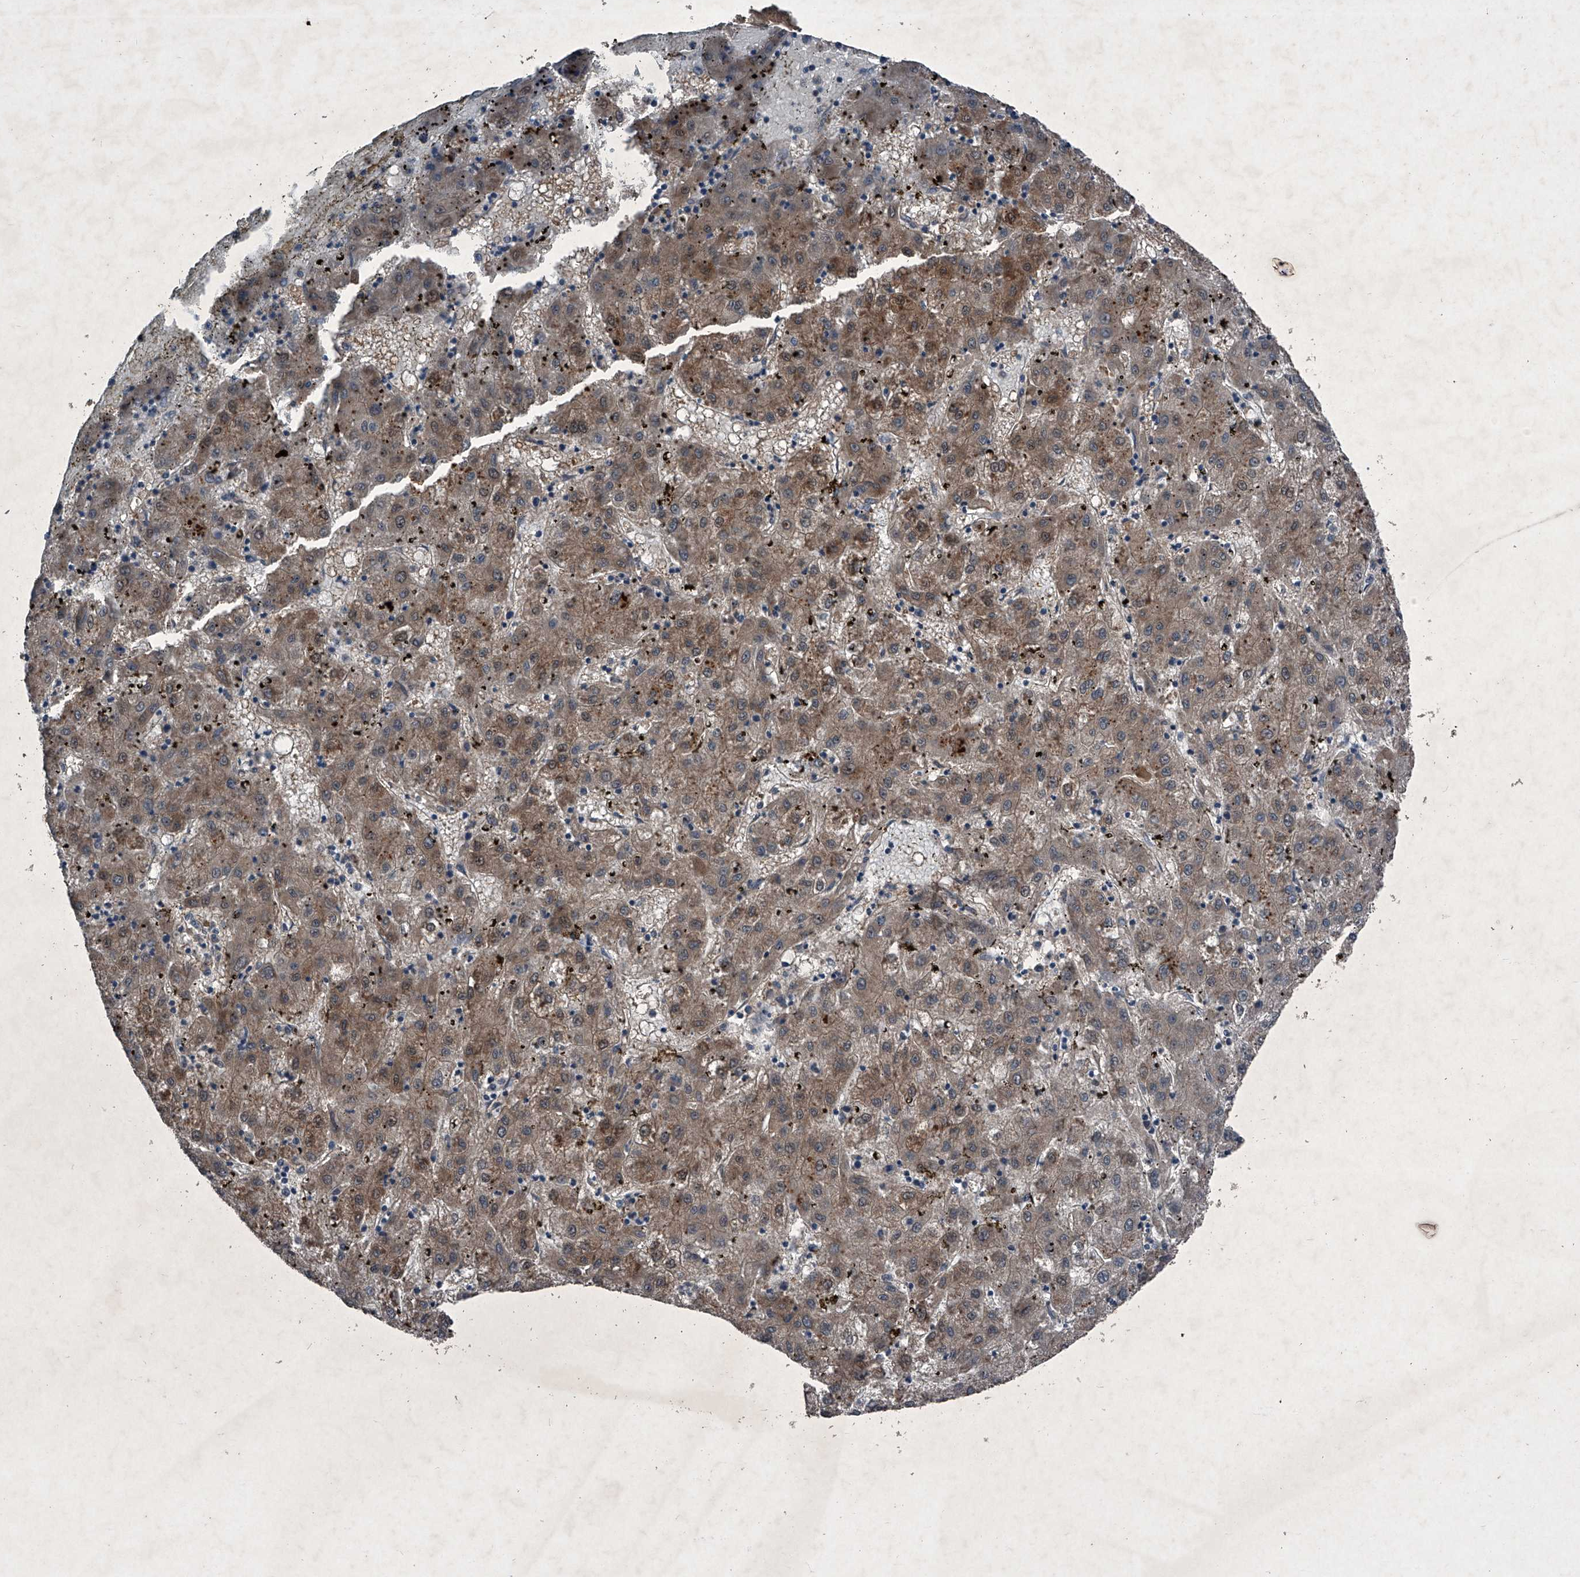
{"staining": {"intensity": "moderate", "quantity": ">75%", "location": "cytoplasmic/membranous"}, "tissue": "liver cancer", "cell_type": "Tumor cells", "image_type": "cancer", "snomed": [{"axis": "morphology", "description": "Carcinoma, Hepatocellular, NOS"}, {"axis": "topography", "description": "Liver"}], "caption": "Liver hepatocellular carcinoma stained with DAB (3,3'-diaminobenzidine) immunohistochemistry (IHC) displays medium levels of moderate cytoplasmic/membranous expression in about >75% of tumor cells.", "gene": "MAPKAP1", "patient": {"sex": "male", "age": 72}}